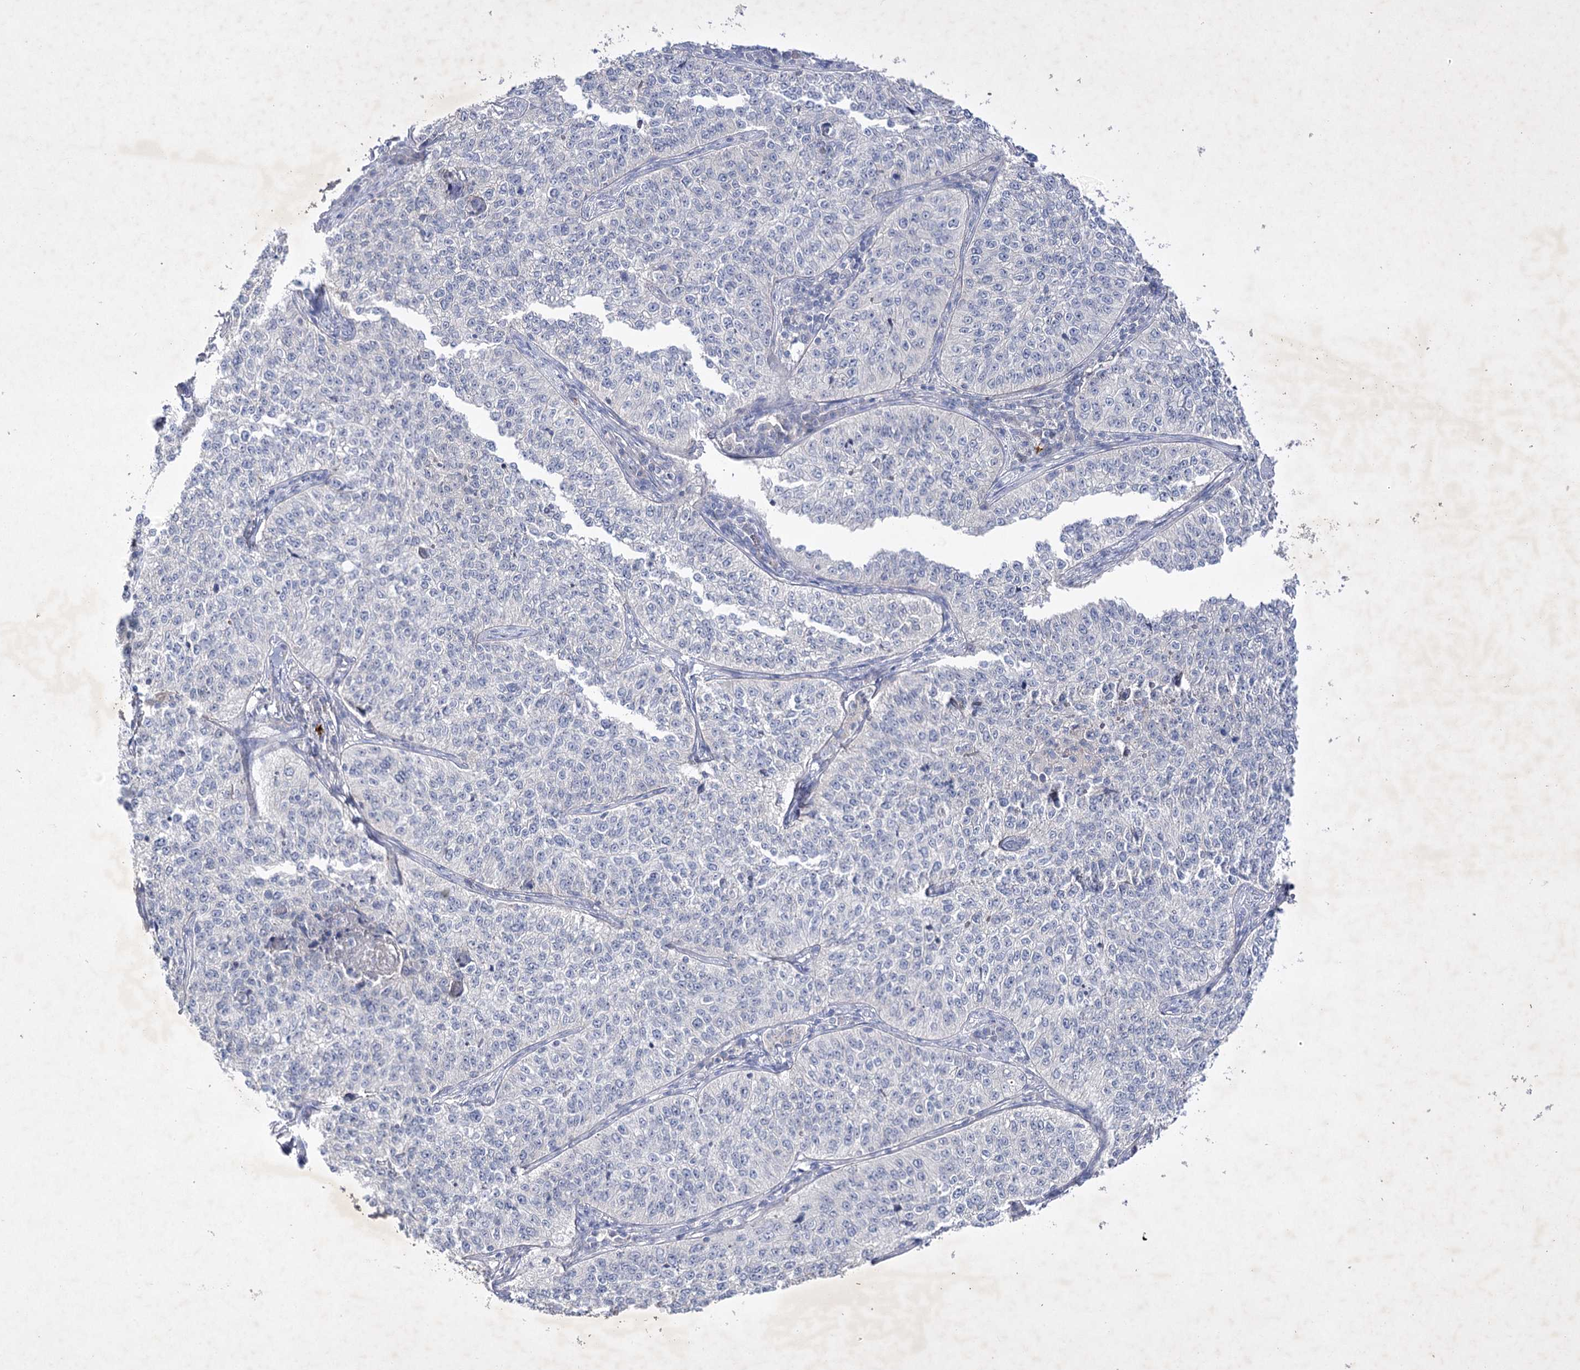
{"staining": {"intensity": "negative", "quantity": "none", "location": "none"}, "tissue": "cervical cancer", "cell_type": "Tumor cells", "image_type": "cancer", "snomed": [{"axis": "morphology", "description": "Squamous cell carcinoma, NOS"}, {"axis": "topography", "description": "Cervix"}], "caption": "Tumor cells show no significant positivity in cervical cancer.", "gene": "COX15", "patient": {"sex": "female", "age": 35}}